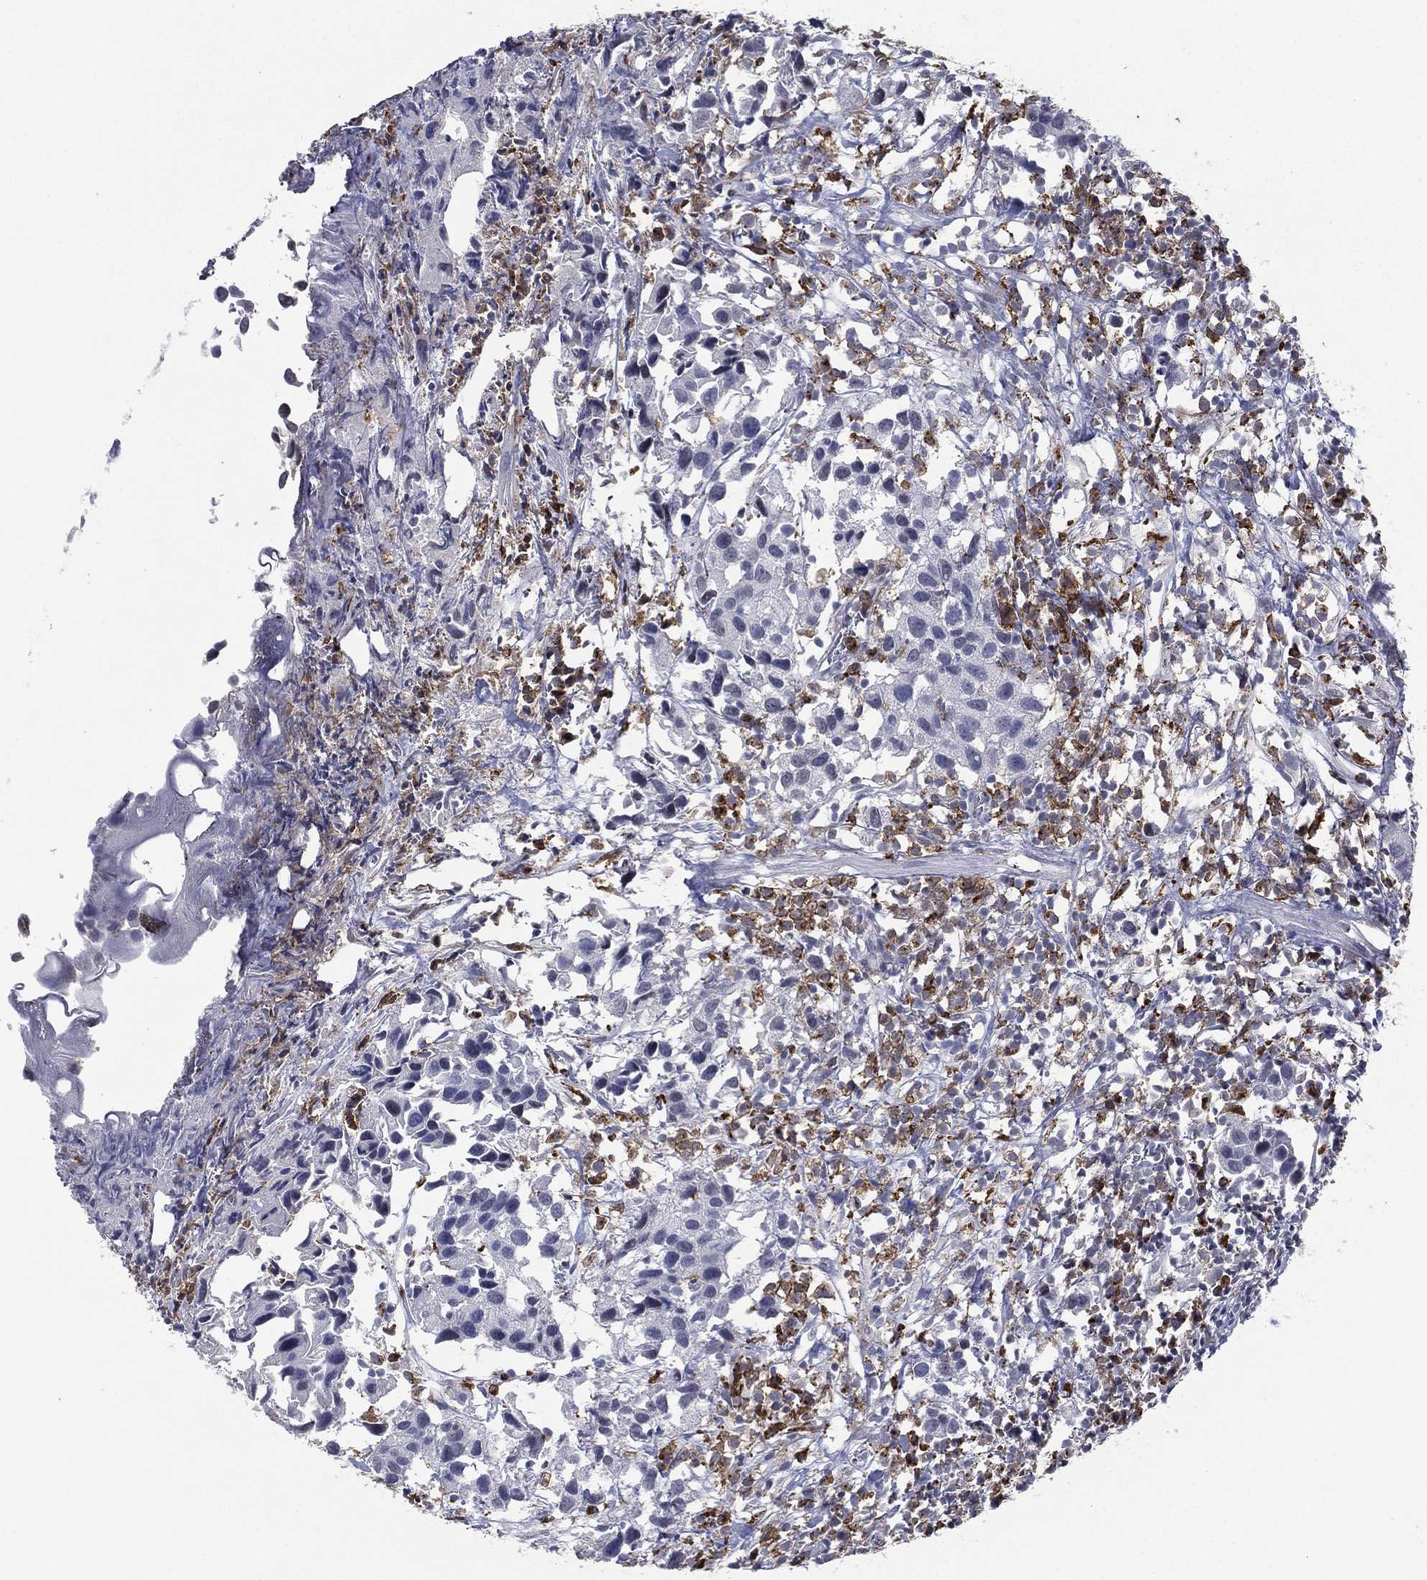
{"staining": {"intensity": "negative", "quantity": "none", "location": "none"}, "tissue": "urothelial cancer", "cell_type": "Tumor cells", "image_type": "cancer", "snomed": [{"axis": "morphology", "description": "Urothelial carcinoma, High grade"}, {"axis": "topography", "description": "Urinary bladder"}], "caption": "Immunohistochemistry (IHC) photomicrograph of human urothelial cancer stained for a protein (brown), which demonstrates no staining in tumor cells.", "gene": "EVI2B", "patient": {"sex": "male", "age": 79}}